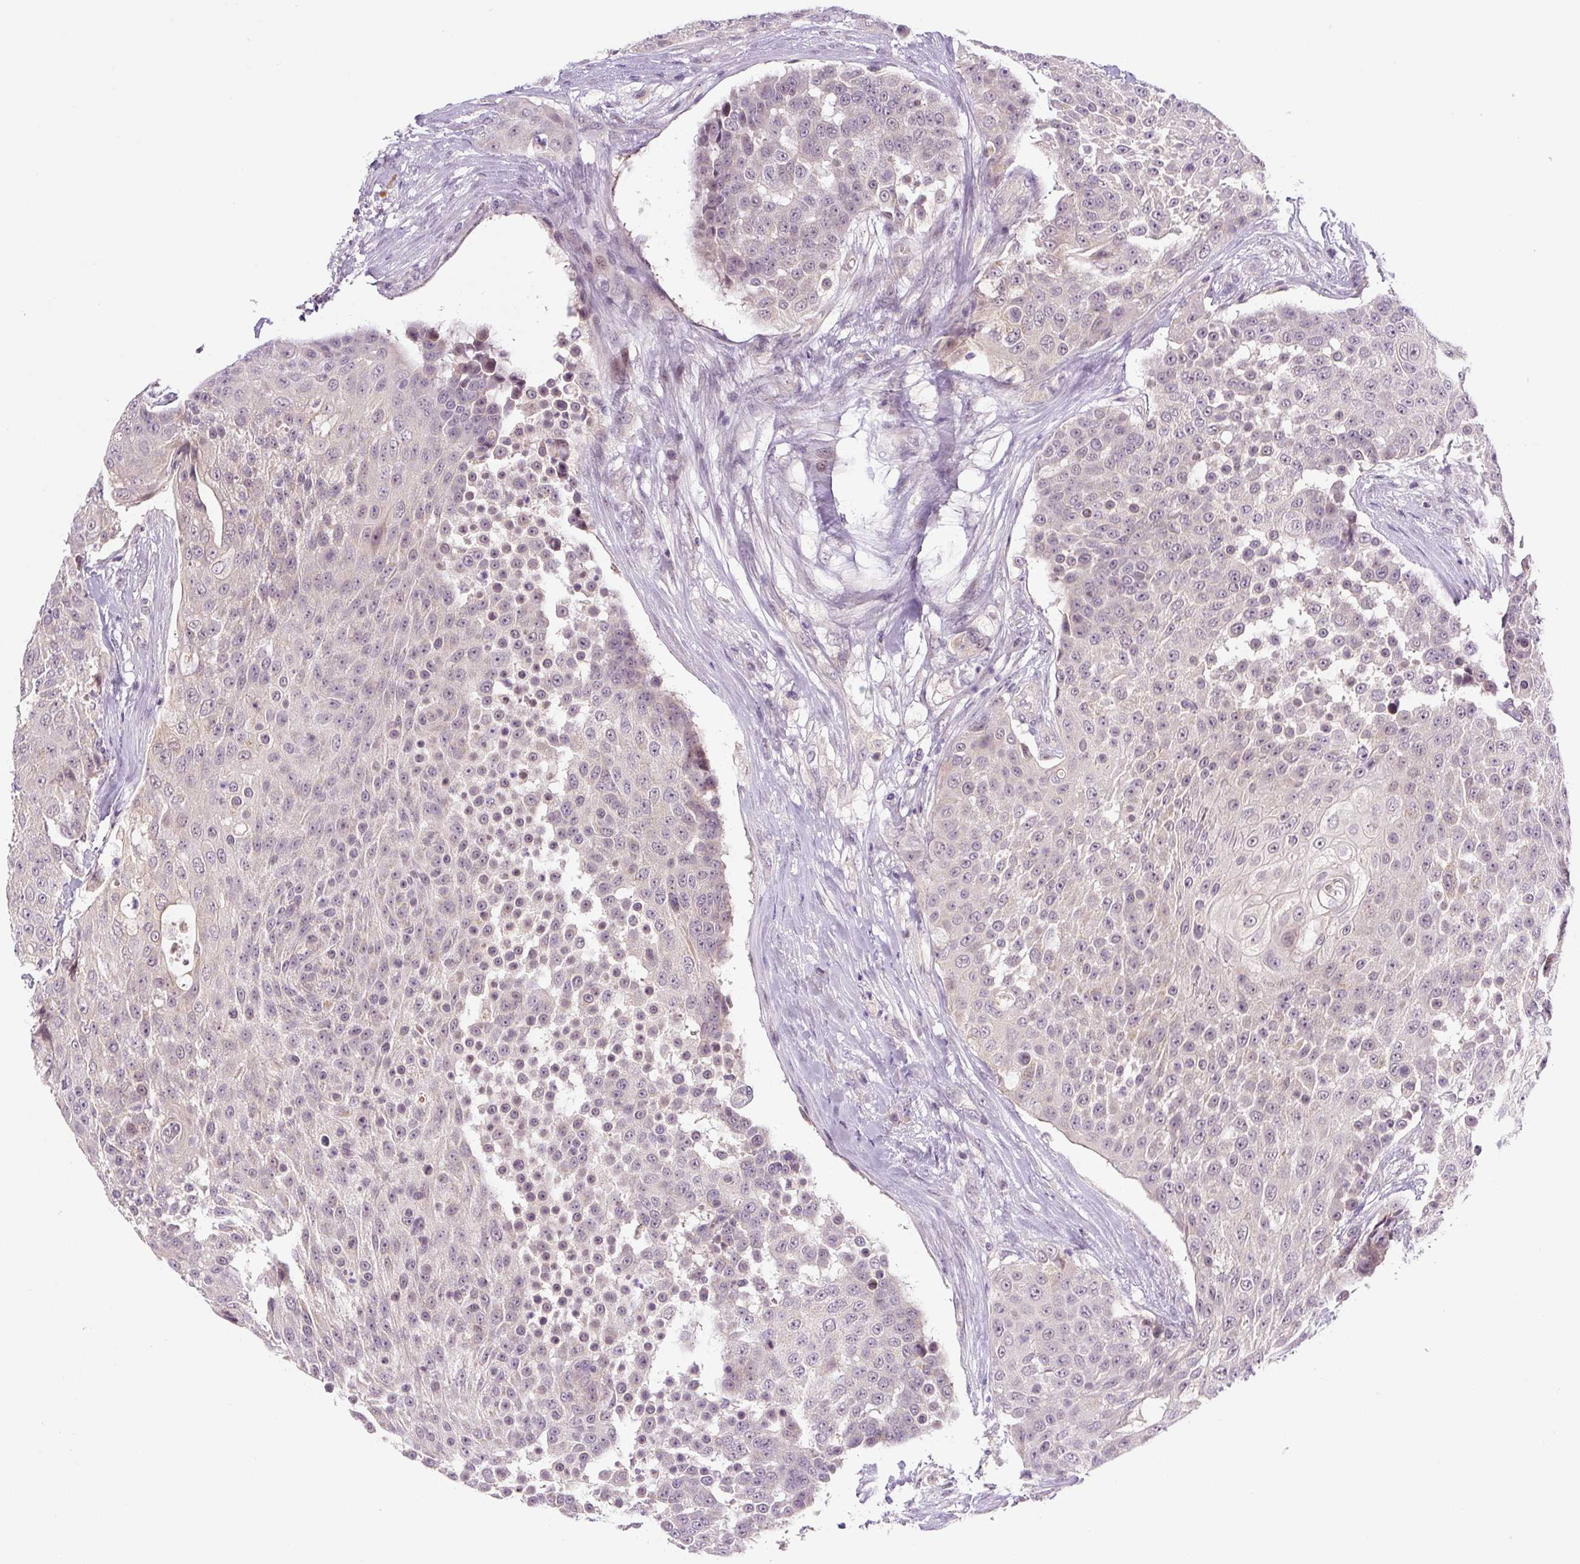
{"staining": {"intensity": "negative", "quantity": "none", "location": "none"}, "tissue": "urothelial cancer", "cell_type": "Tumor cells", "image_type": "cancer", "snomed": [{"axis": "morphology", "description": "Urothelial carcinoma, High grade"}, {"axis": "topography", "description": "Urinary bladder"}], "caption": "This micrograph is of high-grade urothelial carcinoma stained with immunohistochemistry to label a protein in brown with the nuclei are counter-stained blue. There is no expression in tumor cells. (Brightfield microscopy of DAB immunohistochemistry at high magnification).", "gene": "PRKAA2", "patient": {"sex": "female", "age": 63}}